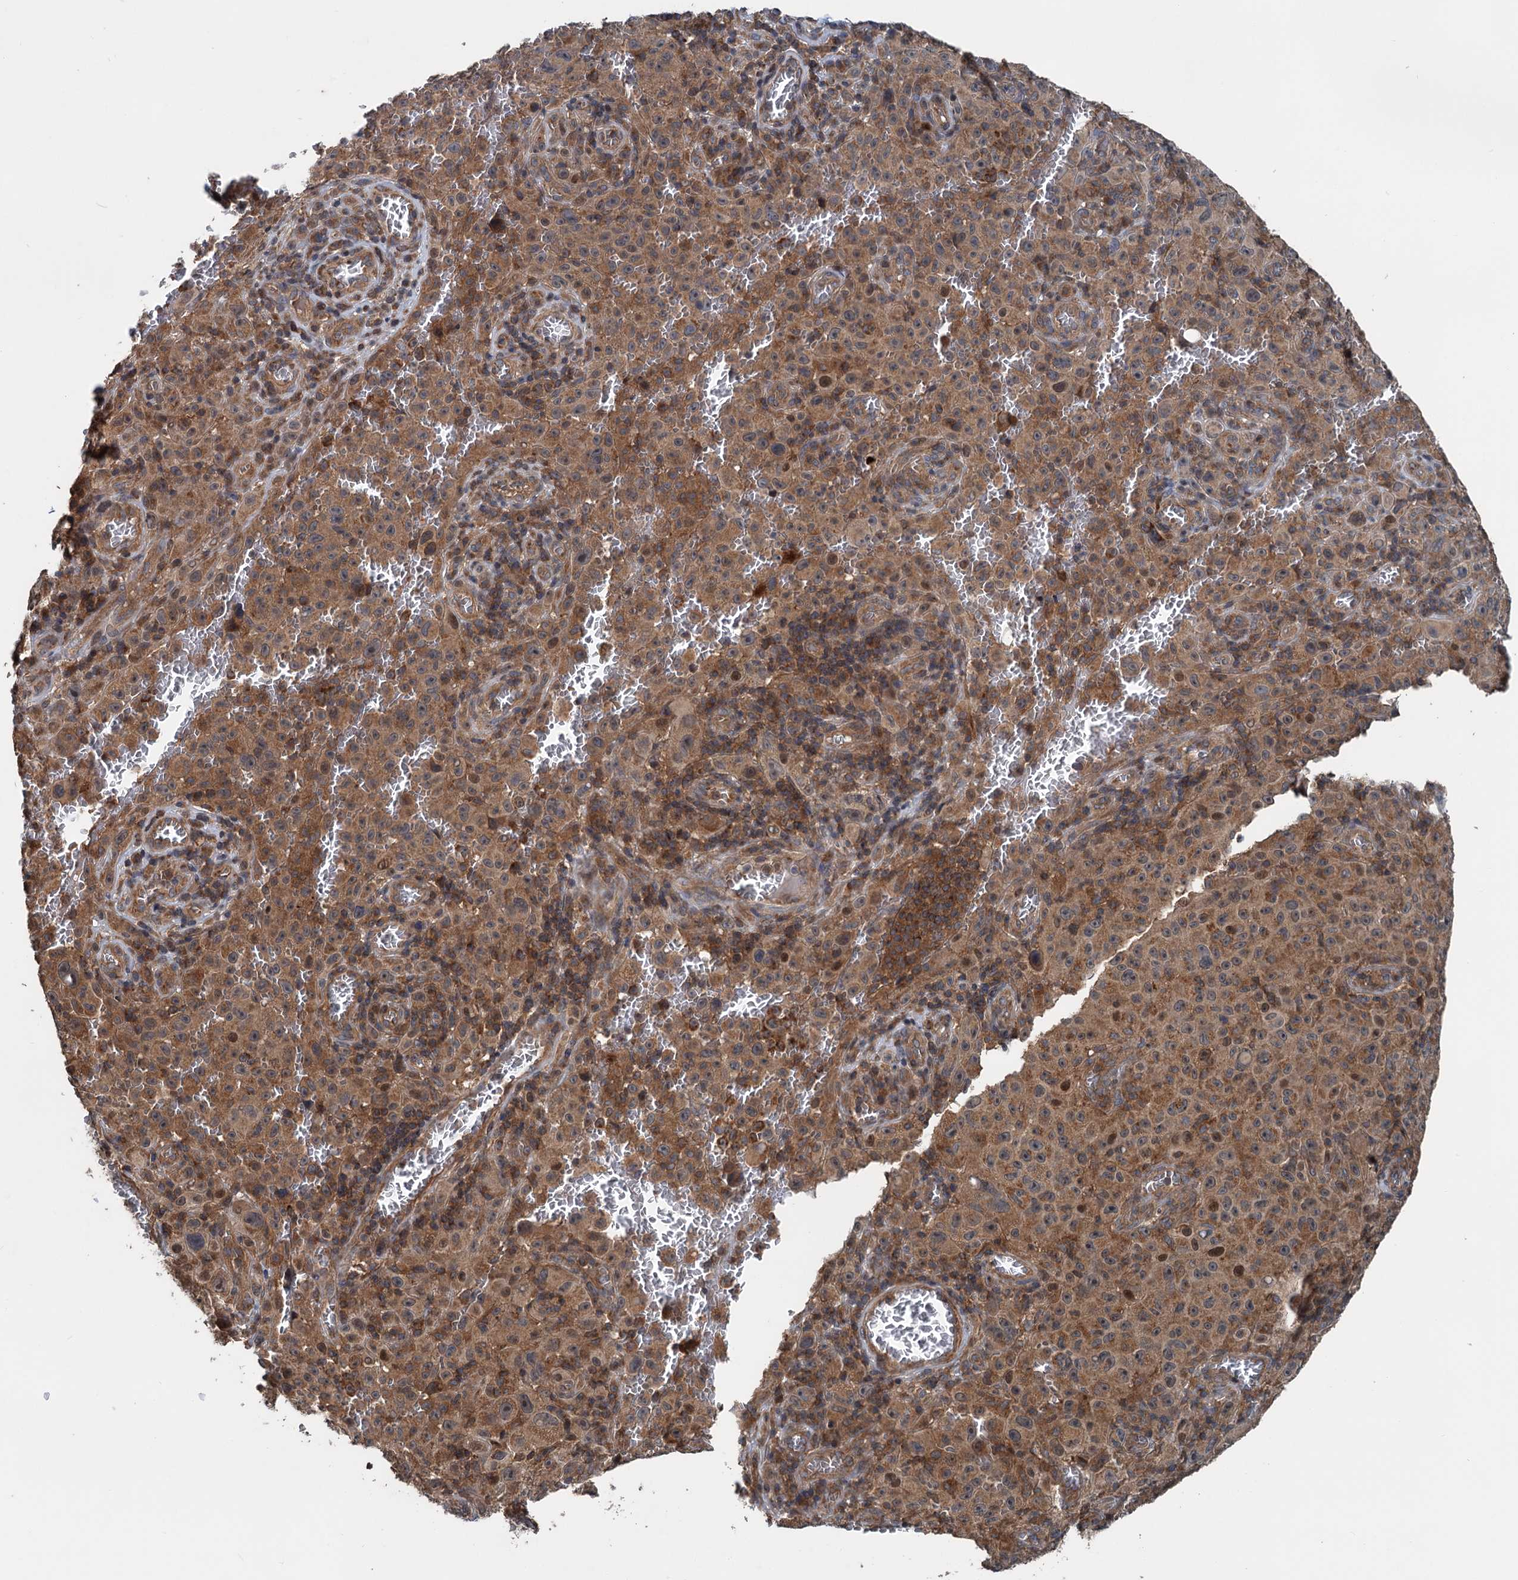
{"staining": {"intensity": "moderate", "quantity": ">75%", "location": "cytoplasmic/membranous"}, "tissue": "melanoma", "cell_type": "Tumor cells", "image_type": "cancer", "snomed": [{"axis": "morphology", "description": "Malignant melanoma, NOS"}, {"axis": "topography", "description": "Skin"}], "caption": "Protein analysis of melanoma tissue demonstrates moderate cytoplasmic/membranous positivity in approximately >75% of tumor cells.", "gene": "TEDC1", "patient": {"sex": "female", "age": 82}}